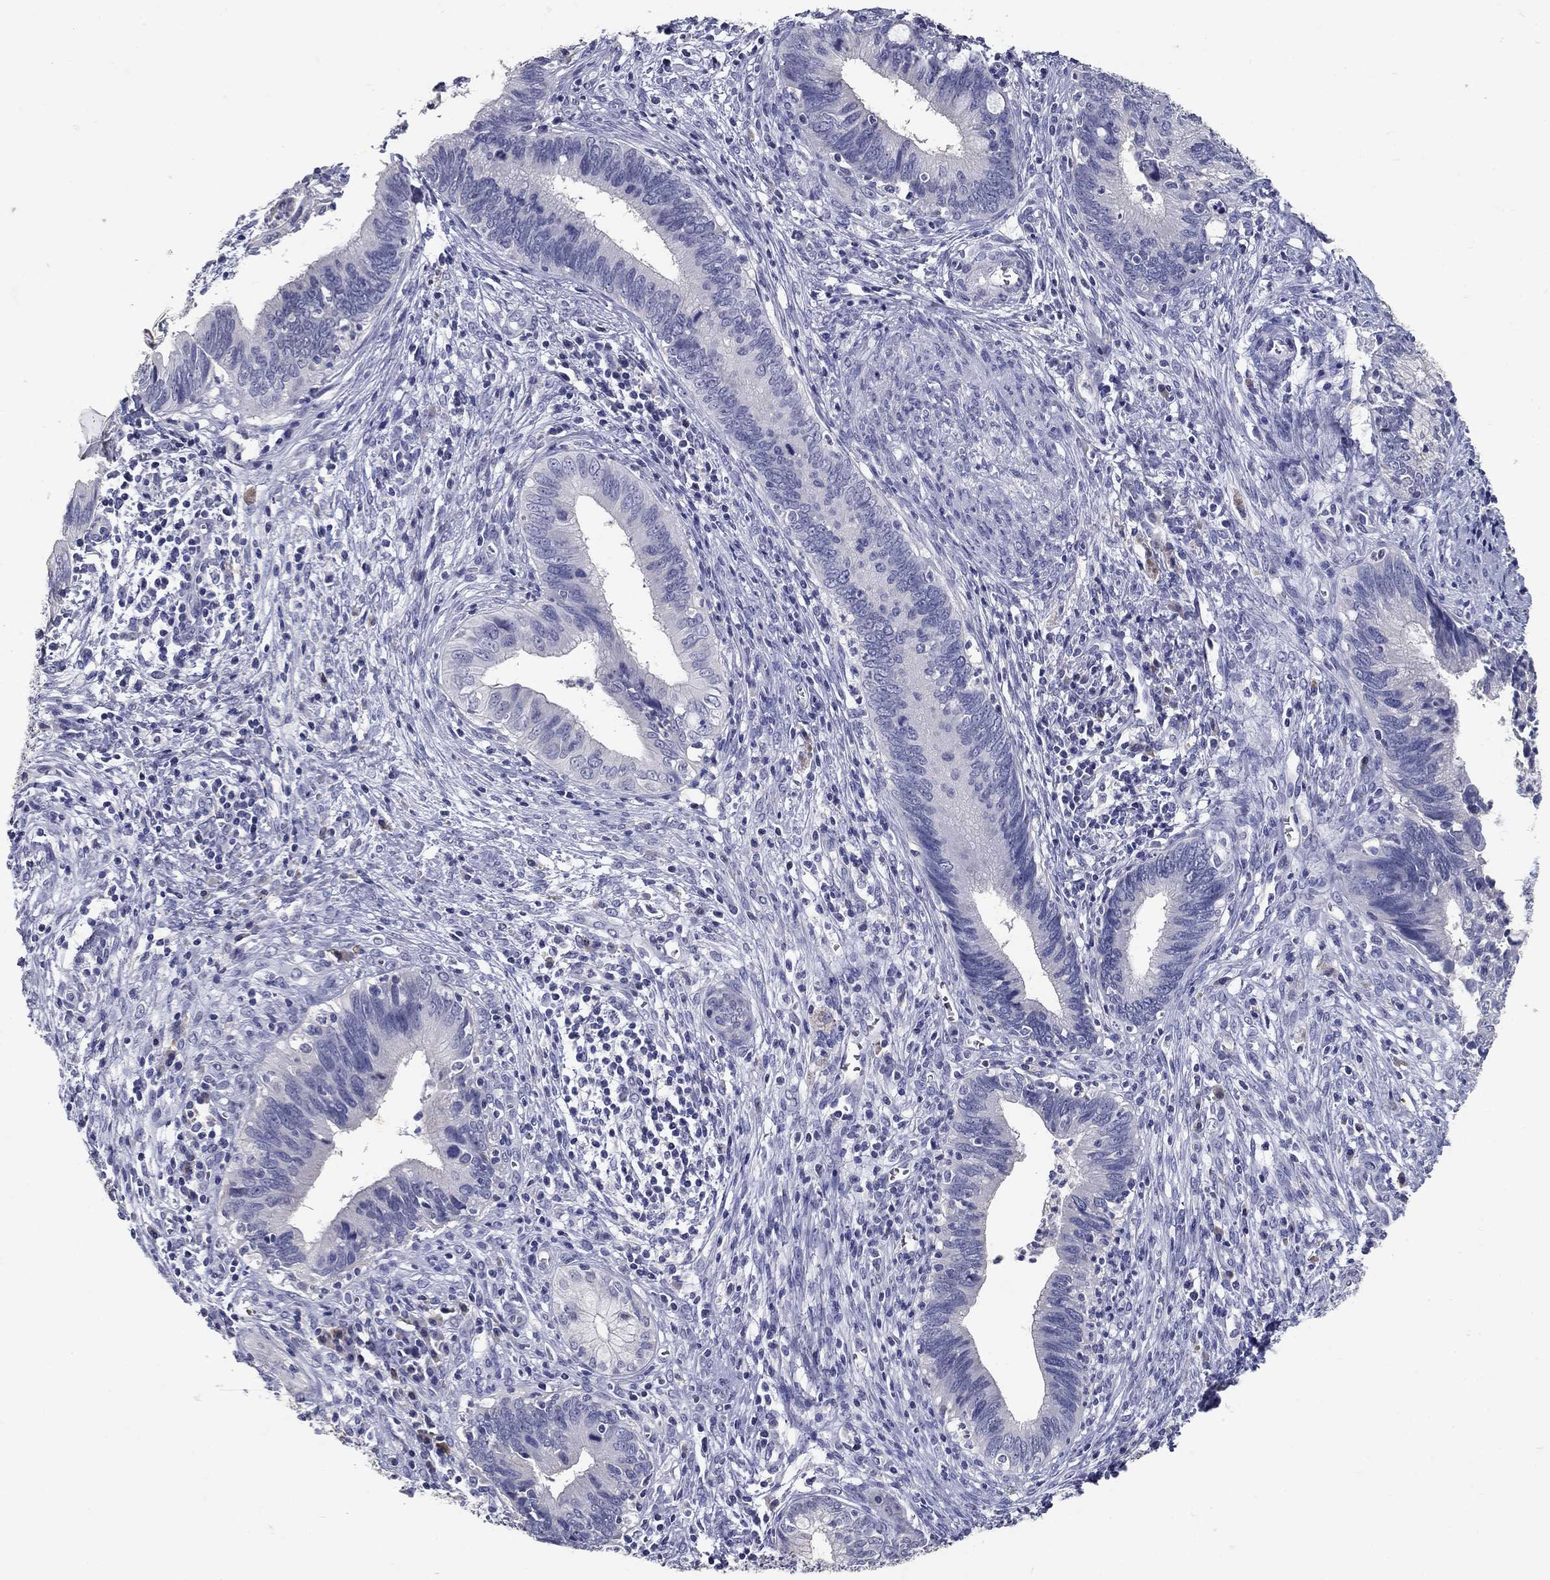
{"staining": {"intensity": "negative", "quantity": "none", "location": "none"}, "tissue": "cervical cancer", "cell_type": "Tumor cells", "image_type": "cancer", "snomed": [{"axis": "morphology", "description": "Adenocarcinoma, NOS"}, {"axis": "topography", "description": "Cervix"}], "caption": "Tumor cells are negative for protein expression in human cervical cancer (adenocarcinoma).", "gene": "POMC", "patient": {"sex": "female", "age": 42}}